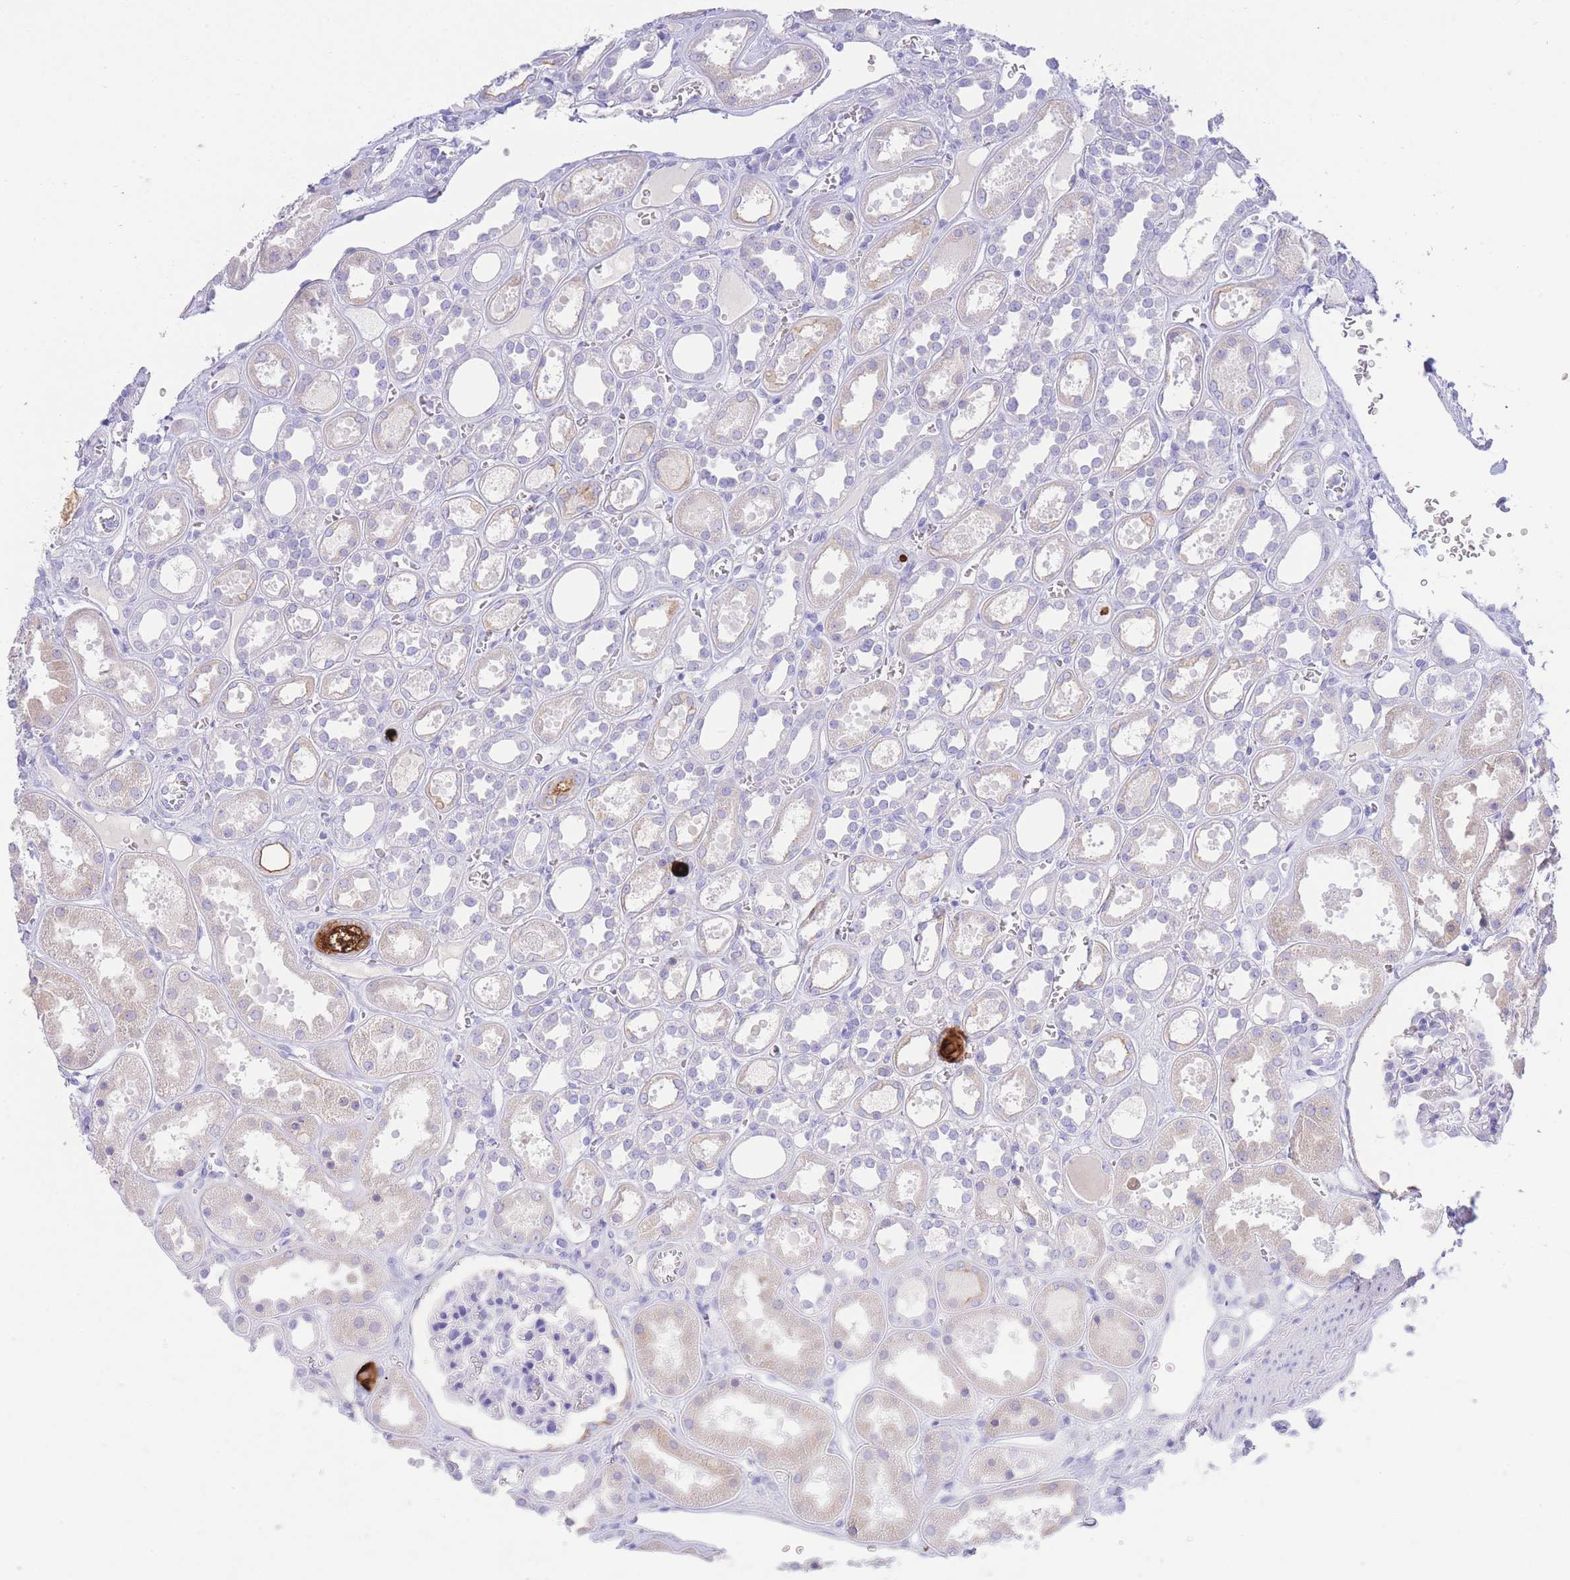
{"staining": {"intensity": "negative", "quantity": "none", "location": "none"}, "tissue": "kidney", "cell_type": "Cells in glomeruli", "image_type": "normal", "snomed": [{"axis": "morphology", "description": "Normal tissue, NOS"}, {"axis": "topography", "description": "Kidney"}], "caption": "Cells in glomeruli show no significant protein staining in unremarkable kidney. (Immunohistochemistry, brightfield microscopy, high magnification).", "gene": "LRRC37A2", "patient": {"sex": "female", "age": 41}}